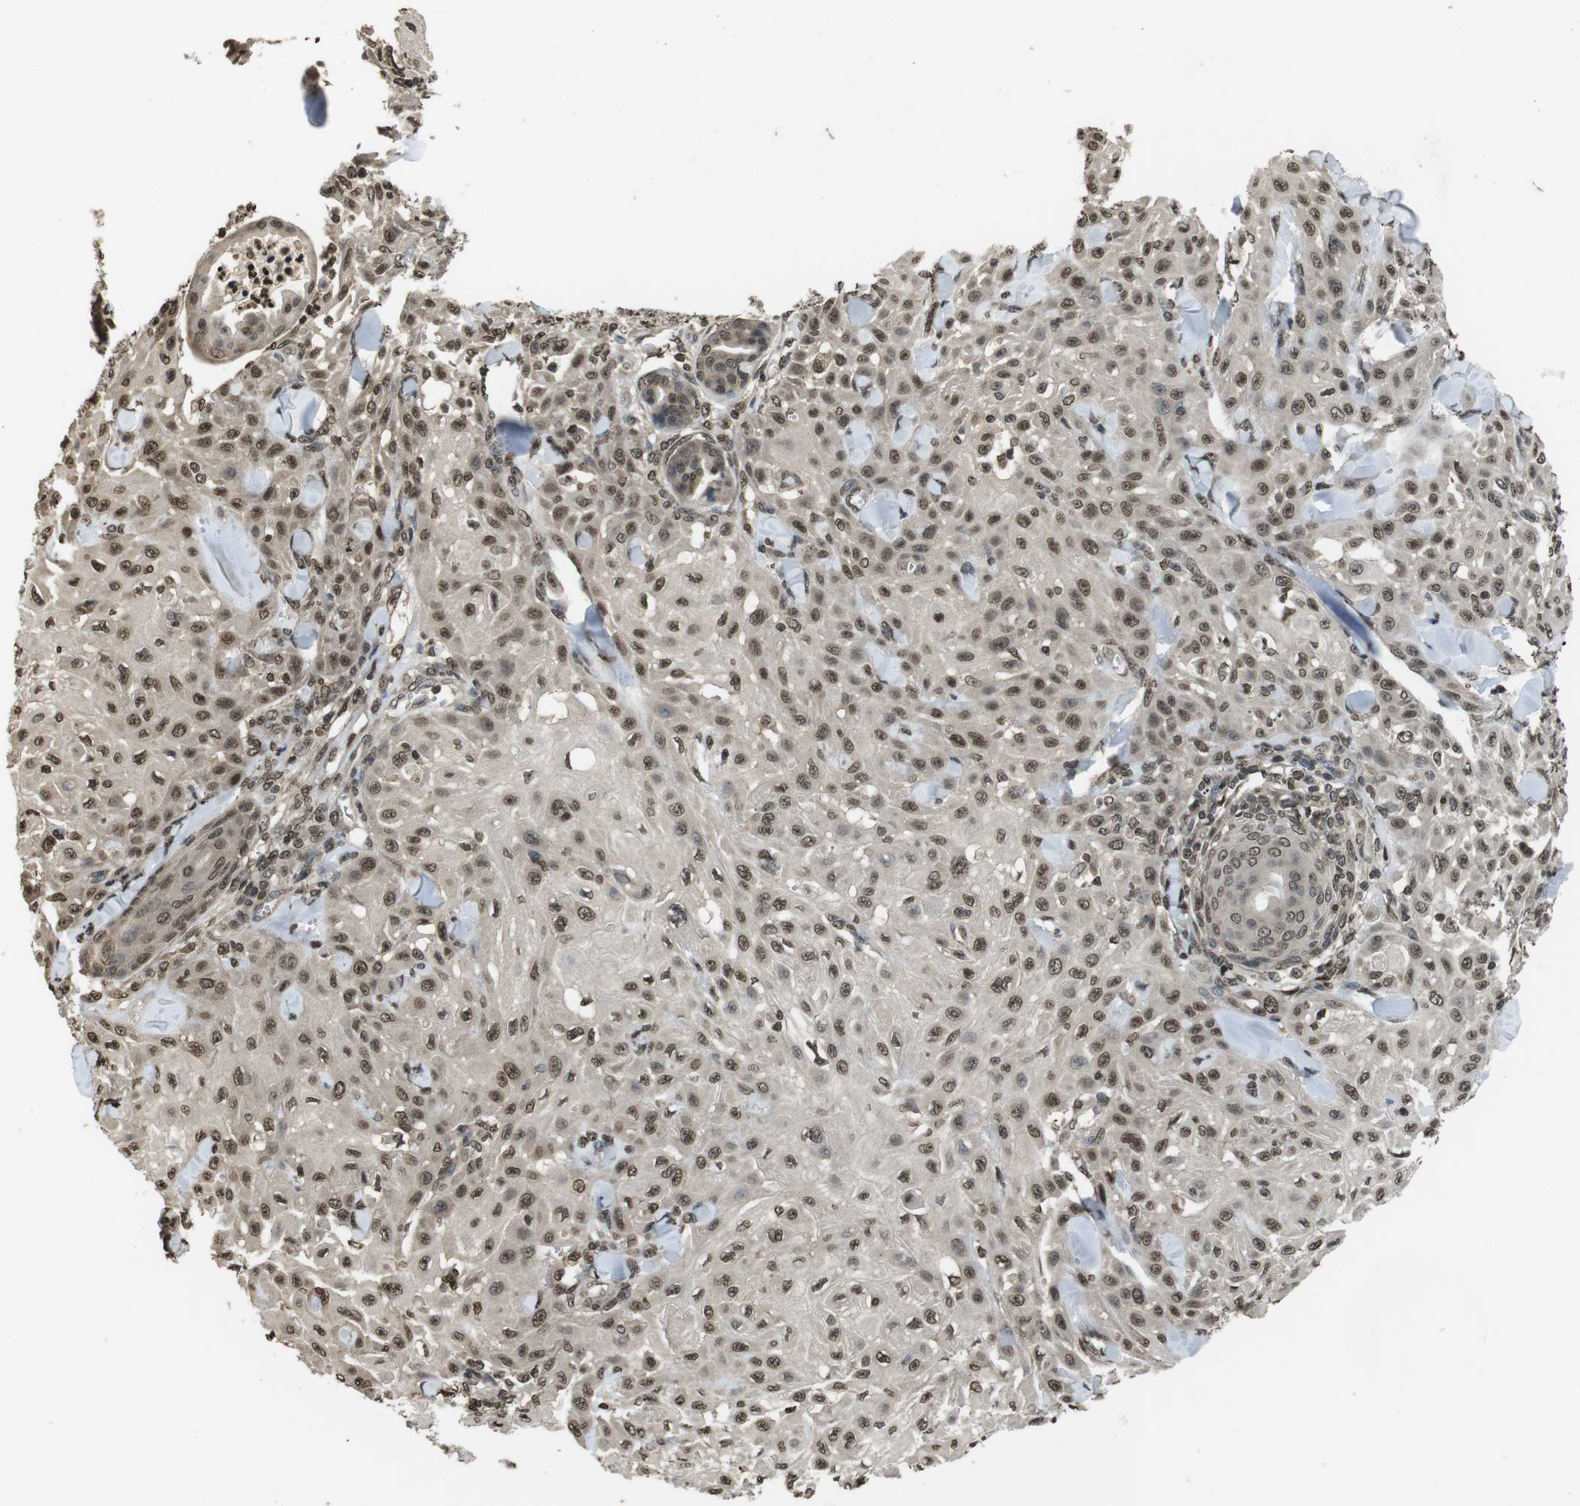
{"staining": {"intensity": "moderate", "quantity": ">75%", "location": "nuclear"}, "tissue": "skin cancer", "cell_type": "Tumor cells", "image_type": "cancer", "snomed": [{"axis": "morphology", "description": "Squamous cell carcinoma, NOS"}, {"axis": "topography", "description": "Skin"}], "caption": "Moderate nuclear expression is appreciated in about >75% of tumor cells in skin cancer. (Brightfield microscopy of DAB IHC at high magnification).", "gene": "MAF", "patient": {"sex": "male", "age": 24}}